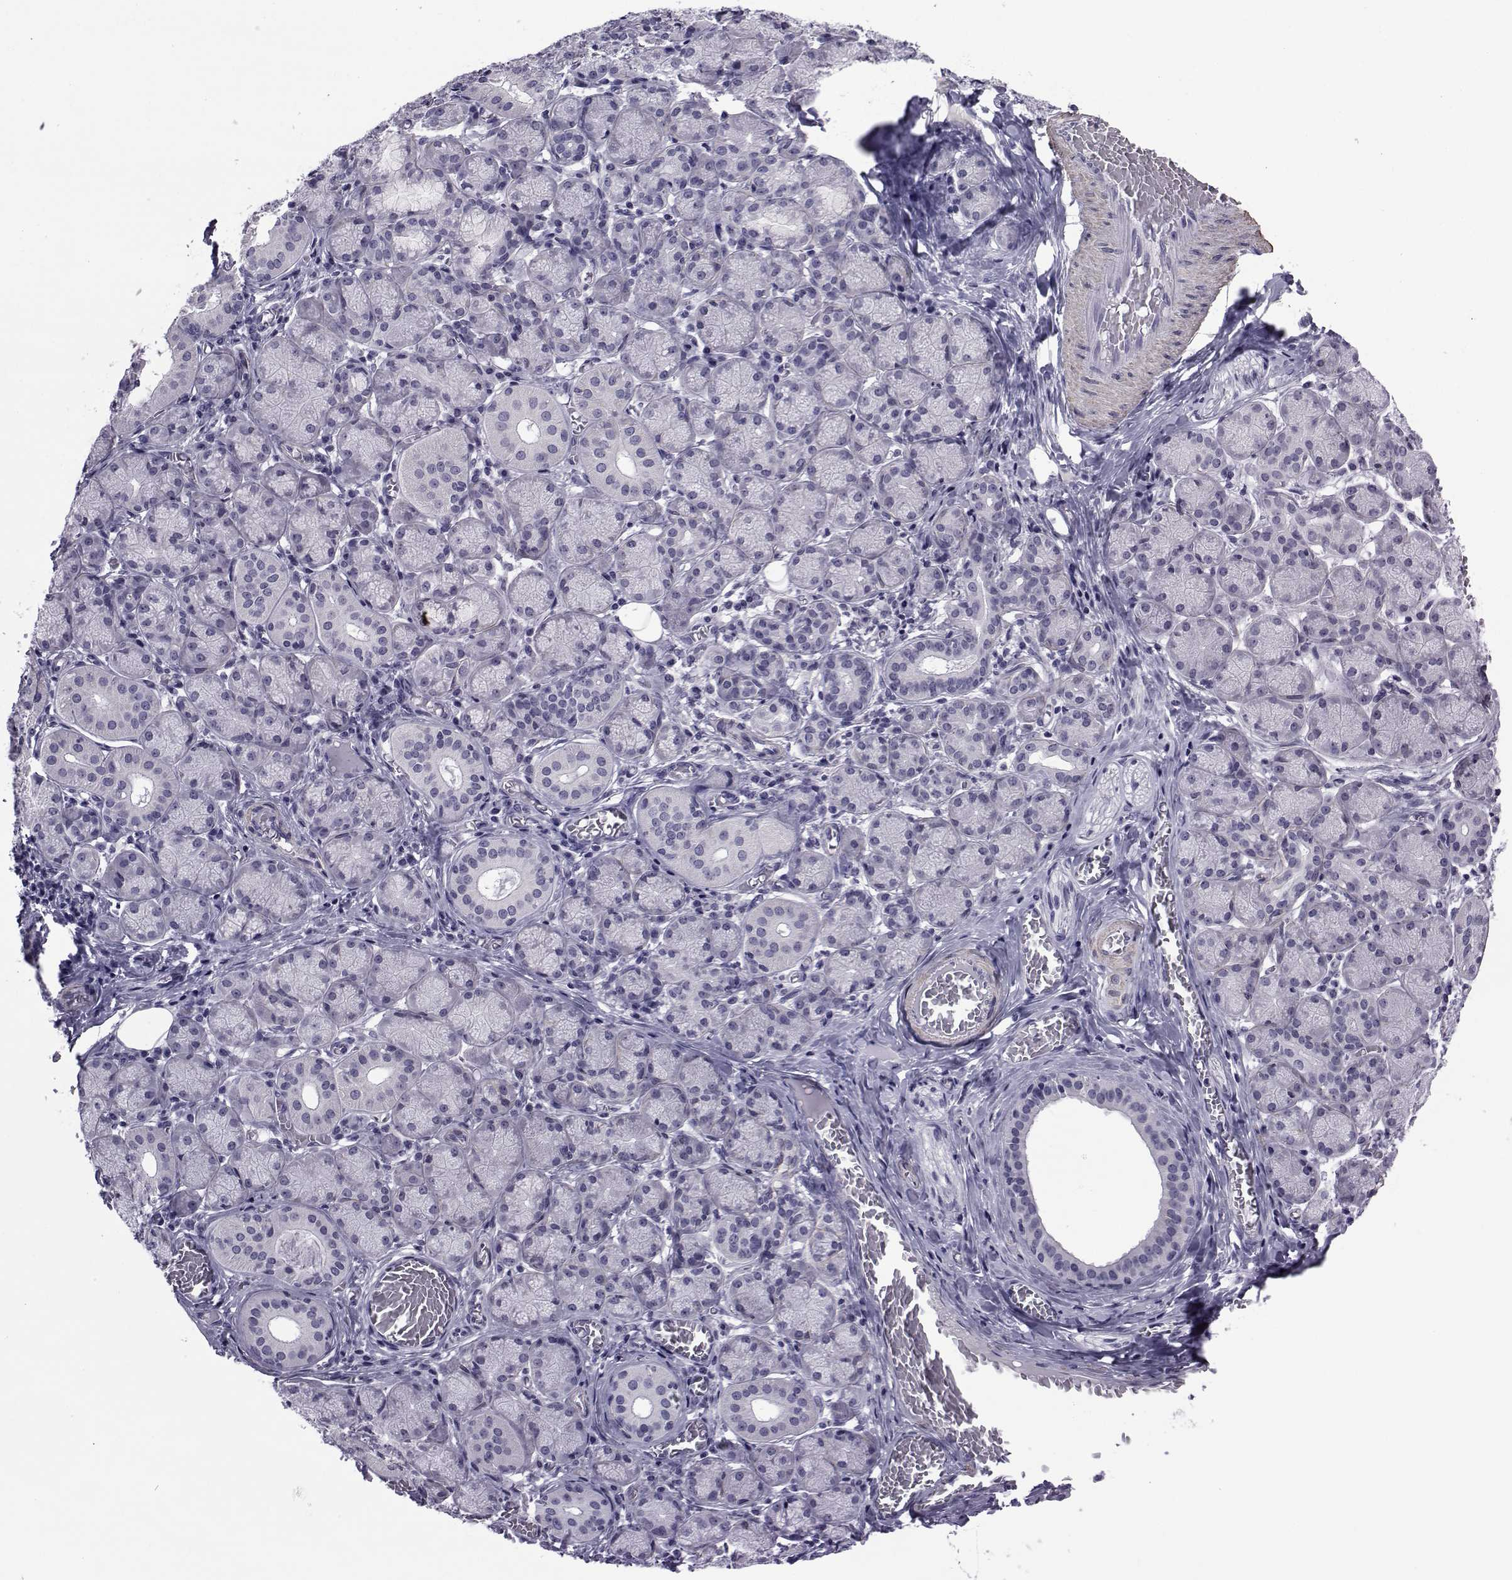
{"staining": {"intensity": "negative", "quantity": "none", "location": "none"}, "tissue": "salivary gland", "cell_type": "Glandular cells", "image_type": "normal", "snomed": [{"axis": "morphology", "description": "Normal tissue, NOS"}, {"axis": "topography", "description": "Salivary gland"}, {"axis": "topography", "description": "Peripheral nerve tissue"}], "caption": "An immunohistochemistry image of benign salivary gland is shown. There is no staining in glandular cells of salivary gland.", "gene": "GKAP1", "patient": {"sex": "female", "age": 24}}